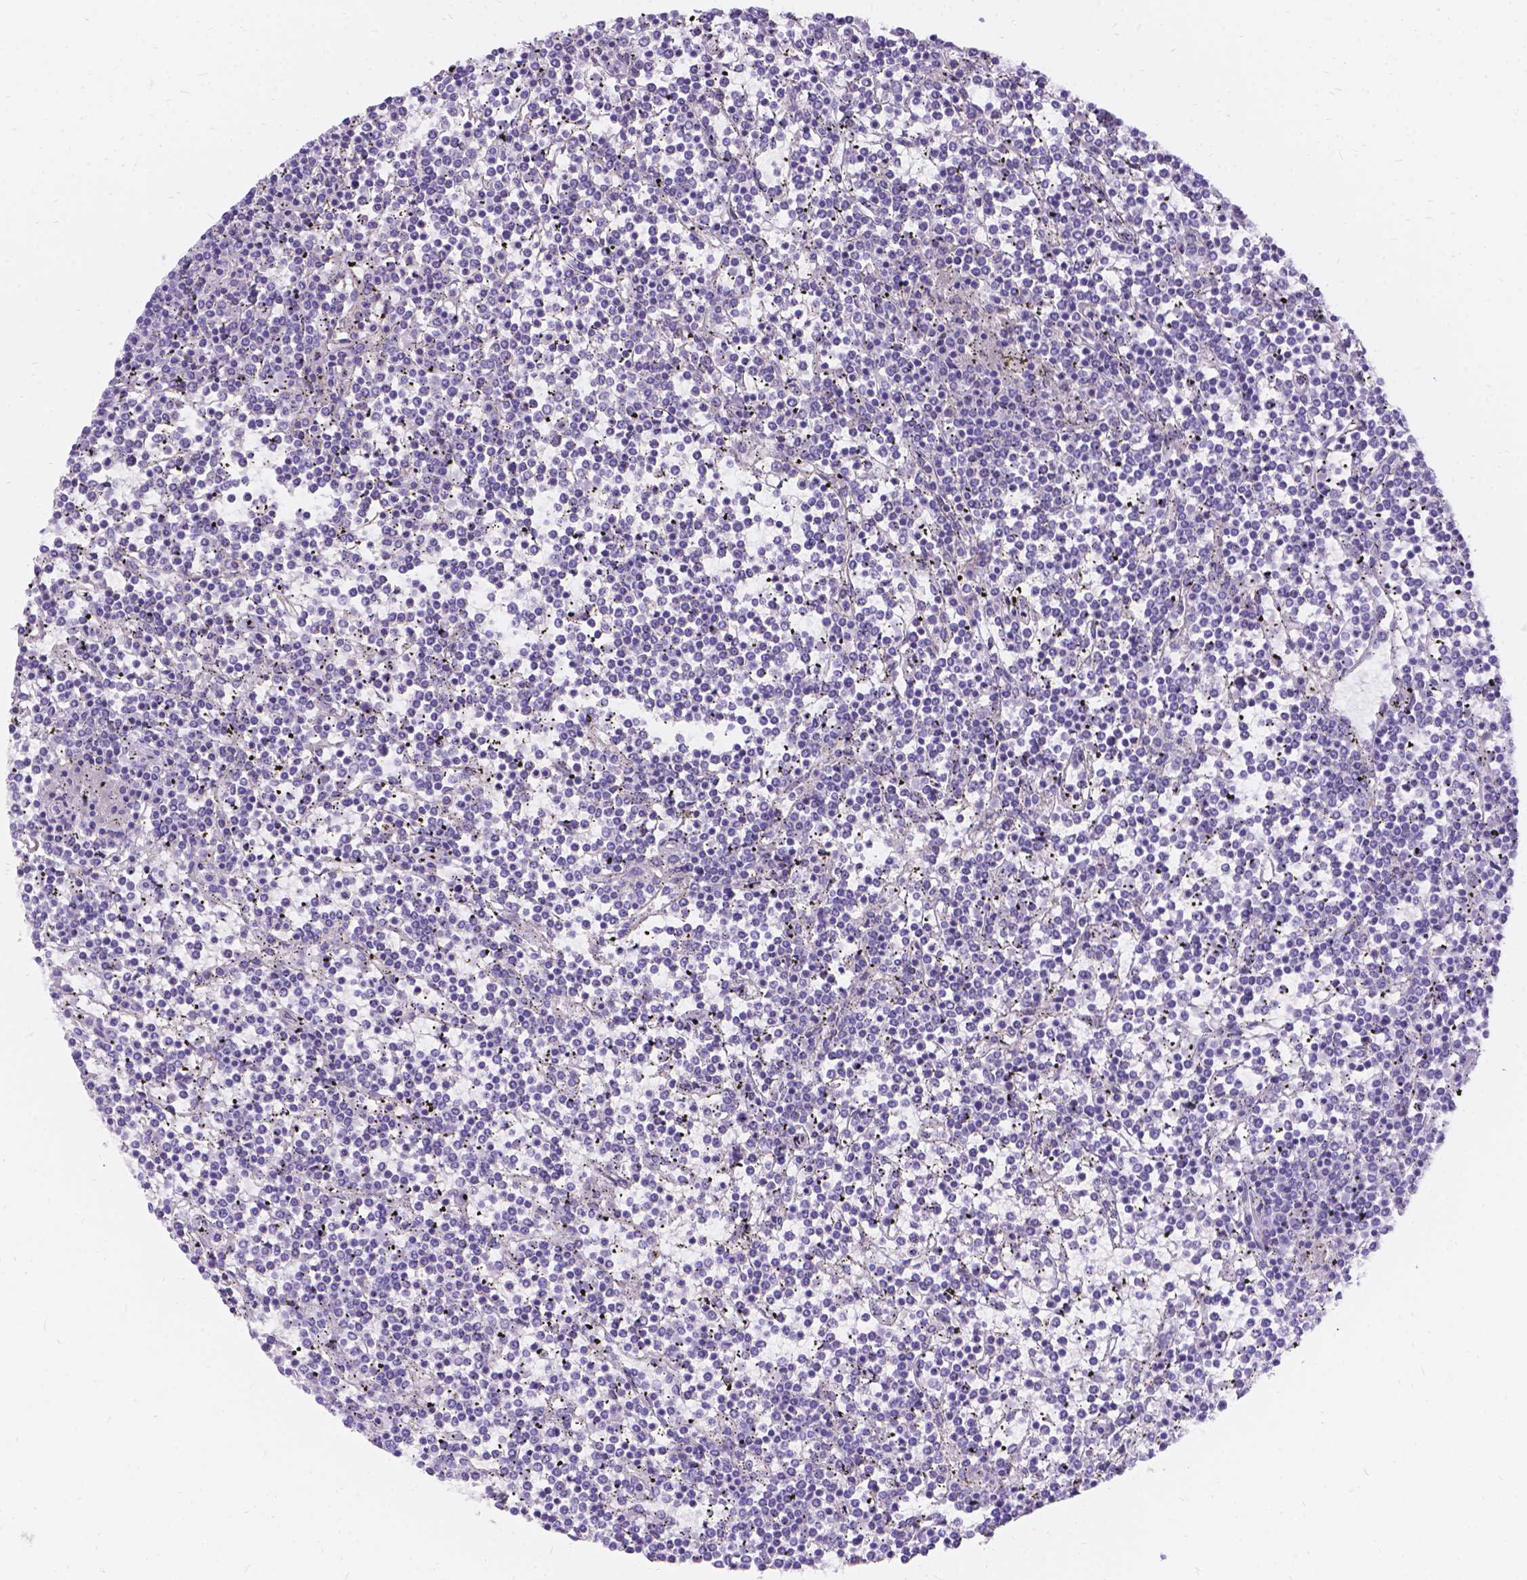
{"staining": {"intensity": "negative", "quantity": "none", "location": "none"}, "tissue": "lymphoma", "cell_type": "Tumor cells", "image_type": "cancer", "snomed": [{"axis": "morphology", "description": "Malignant lymphoma, non-Hodgkin's type, Low grade"}, {"axis": "topography", "description": "Spleen"}], "caption": "The photomicrograph reveals no significant staining in tumor cells of low-grade malignant lymphoma, non-Hodgkin's type. Brightfield microscopy of immunohistochemistry (IHC) stained with DAB (3,3'-diaminobenzidine) (brown) and hematoxylin (blue), captured at high magnification.", "gene": "PALS1", "patient": {"sex": "female", "age": 19}}